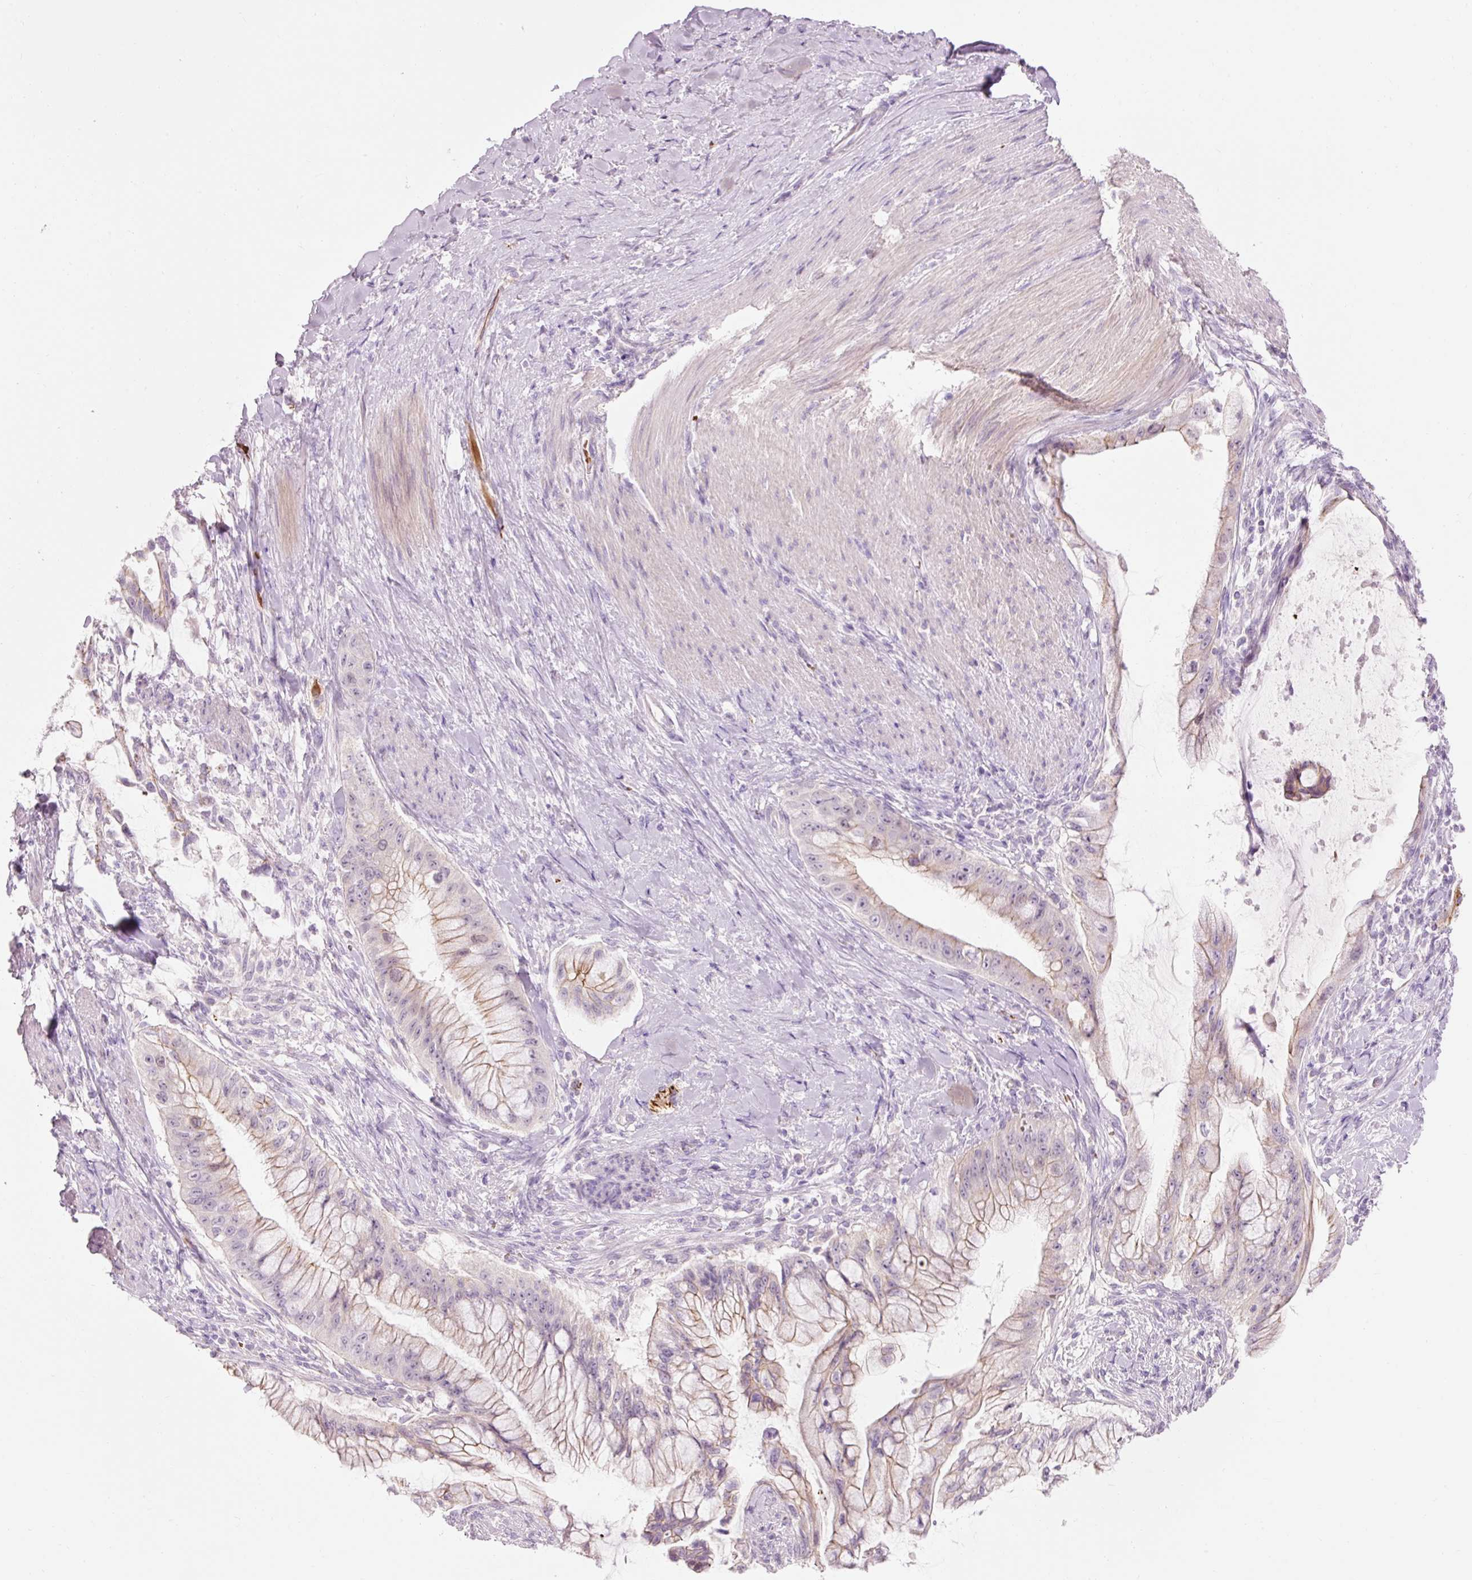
{"staining": {"intensity": "moderate", "quantity": "<25%", "location": "cytoplasmic/membranous"}, "tissue": "pancreatic cancer", "cell_type": "Tumor cells", "image_type": "cancer", "snomed": [{"axis": "morphology", "description": "Adenocarcinoma, NOS"}, {"axis": "topography", "description": "Pancreas"}], "caption": "Protein analysis of adenocarcinoma (pancreatic) tissue exhibits moderate cytoplasmic/membranous expression in approximately <25% of tumor cells. (Brightfield microscopy of DAB IHC at high magnification).", "gene": "DHRS11", "patient": {"sex": "male", "age": 48}}